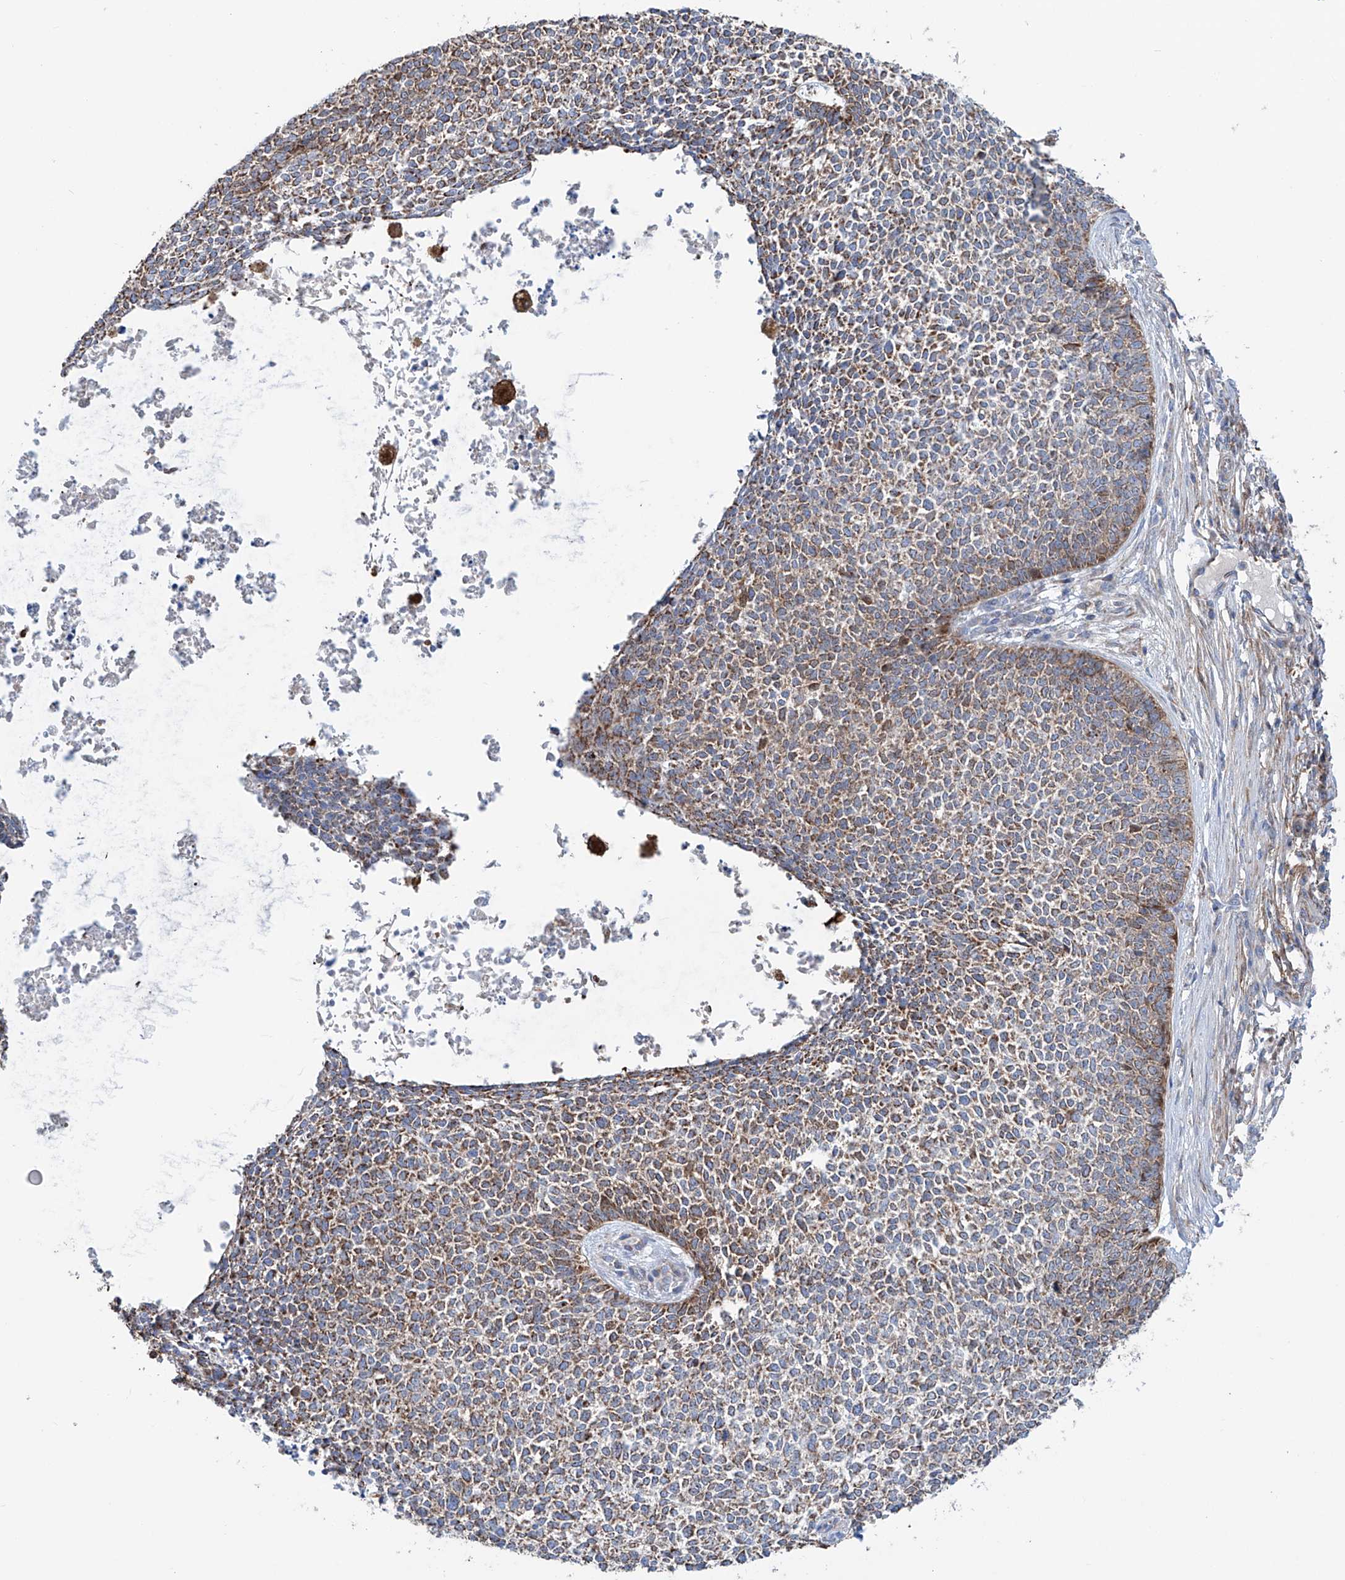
{"staining": {"intensity": "moderate", "quantity": ">75%", "location": "cytoplasmic/membranous"}, "tissue": "skin cancer", "cell_type": "Tumor cells", "image_type": "cancer", "snomed": [{"axis": "morphology", "description": "Basal cell carcinoma"}, {"axis": "topography", "description": "Skin"}], "caption": "Immunohistochemistry (IHC) histopathology image of human skin cancer (basal cell carcinoma) stained for a protein (brown), which shows medium levels of moderate cytoplasmic/membranous expression in about >75% of tumor cells.", "gene": "ALDH6A1", "patient": {"sex": "female", "age": 84}}